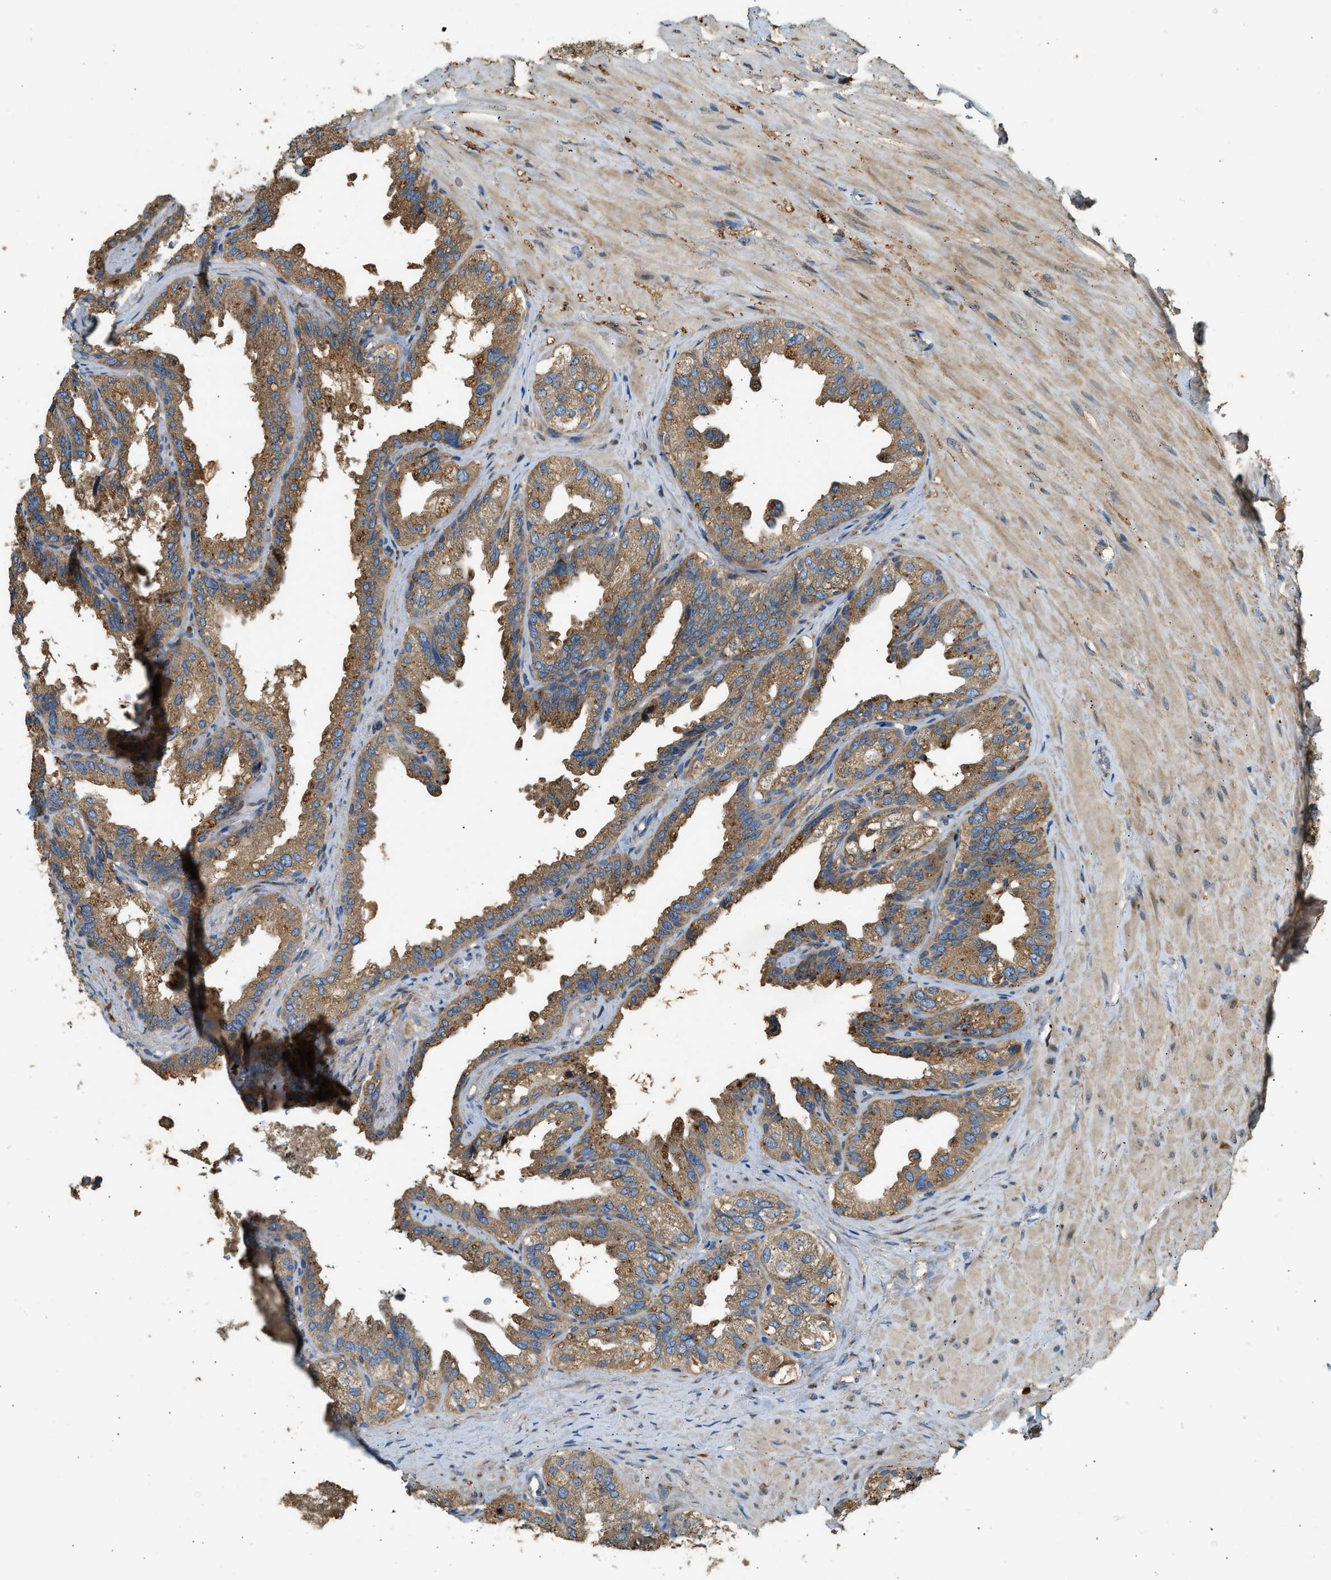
{"staining": {"intensity": "moderate", "quantity": ">75%", "location": "cytoplasmic/membranous"}, "tissue": "seminal vesicle", "cell_type": "Glandular cells", "image_type": "normal", "snomed": [{"axis": "morphology", "description": "Normal tissue, NOS"}, {"axis": "topography", "description": "Seminal veicle"}], "caption": "Protein expression analysis of benign seminal vesicle displays moderate cytoplasmic/membranous positivity in about >75% of glandular cells. Nuclei are stained in blue.", "gene": "CTSB", "patient": {"sex": "male", "age": 68}}